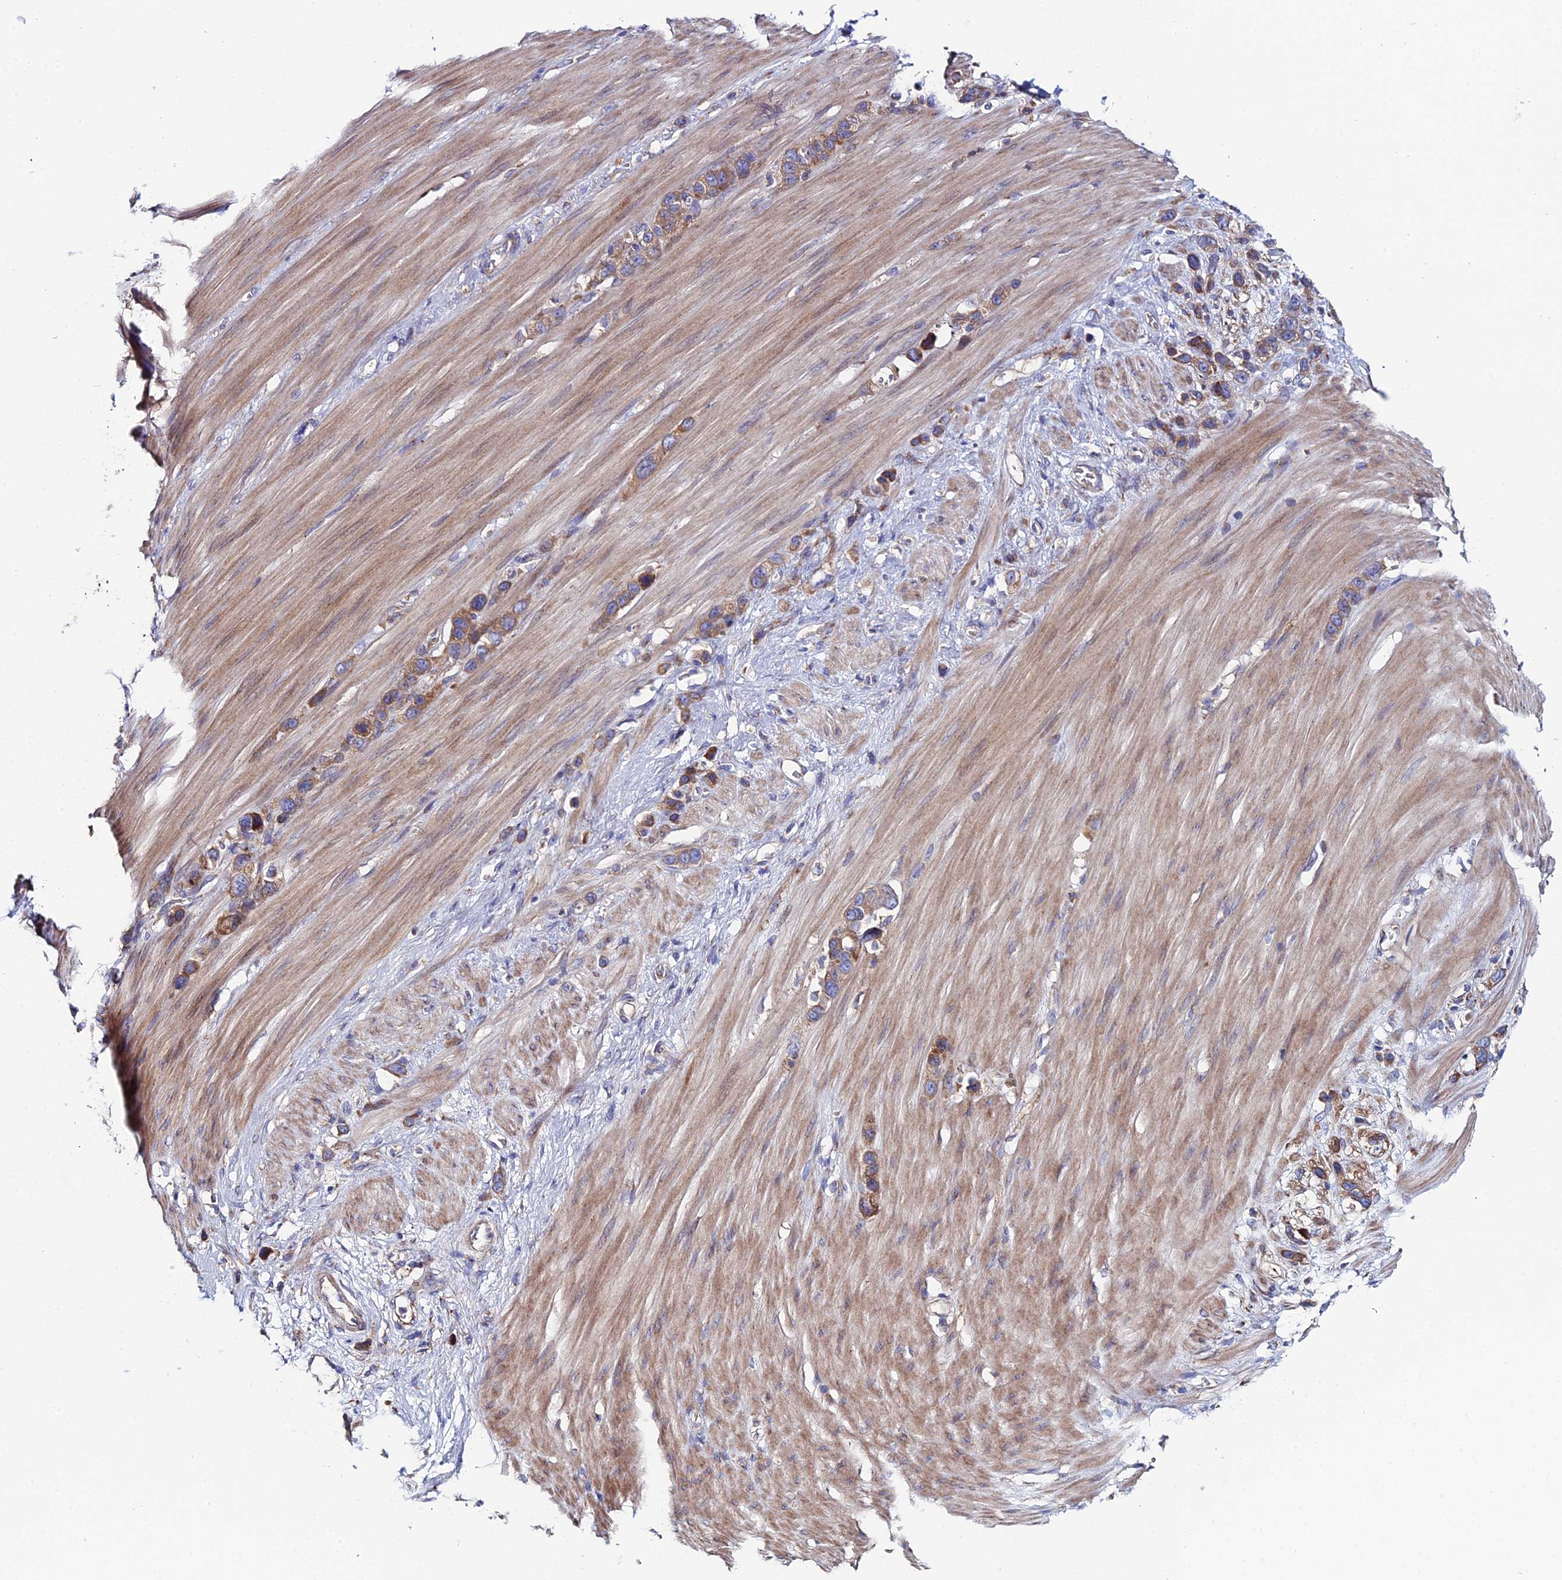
{"staining": {"intensity": "moderate", "quantity": ">75%", "location": "cytoplasmic/membranous"}, "tissue": "stomach cancer", "cell_type": "Tumor cells", "image_type": "cancer", "snomed": [{"axis": "morphology", "description": "Adenocarcinoma, NOS"}, {"axis": "morphology", "description": "Adenocarcinoma, High grade"}, {"axis": "topography", "description": "Stomach, upper"}, {"axis": "topography", "description": "Stomach, lower"}], "caption": "High-power microscopy captured an IHC histopathology image of adenocarcinoma (stomach), revealing moderate cytoplasmic/membranous staining in about >75% of tumor cells.", "gene": "CLCN3", "patient": {"sex": "female", "age": 65}}